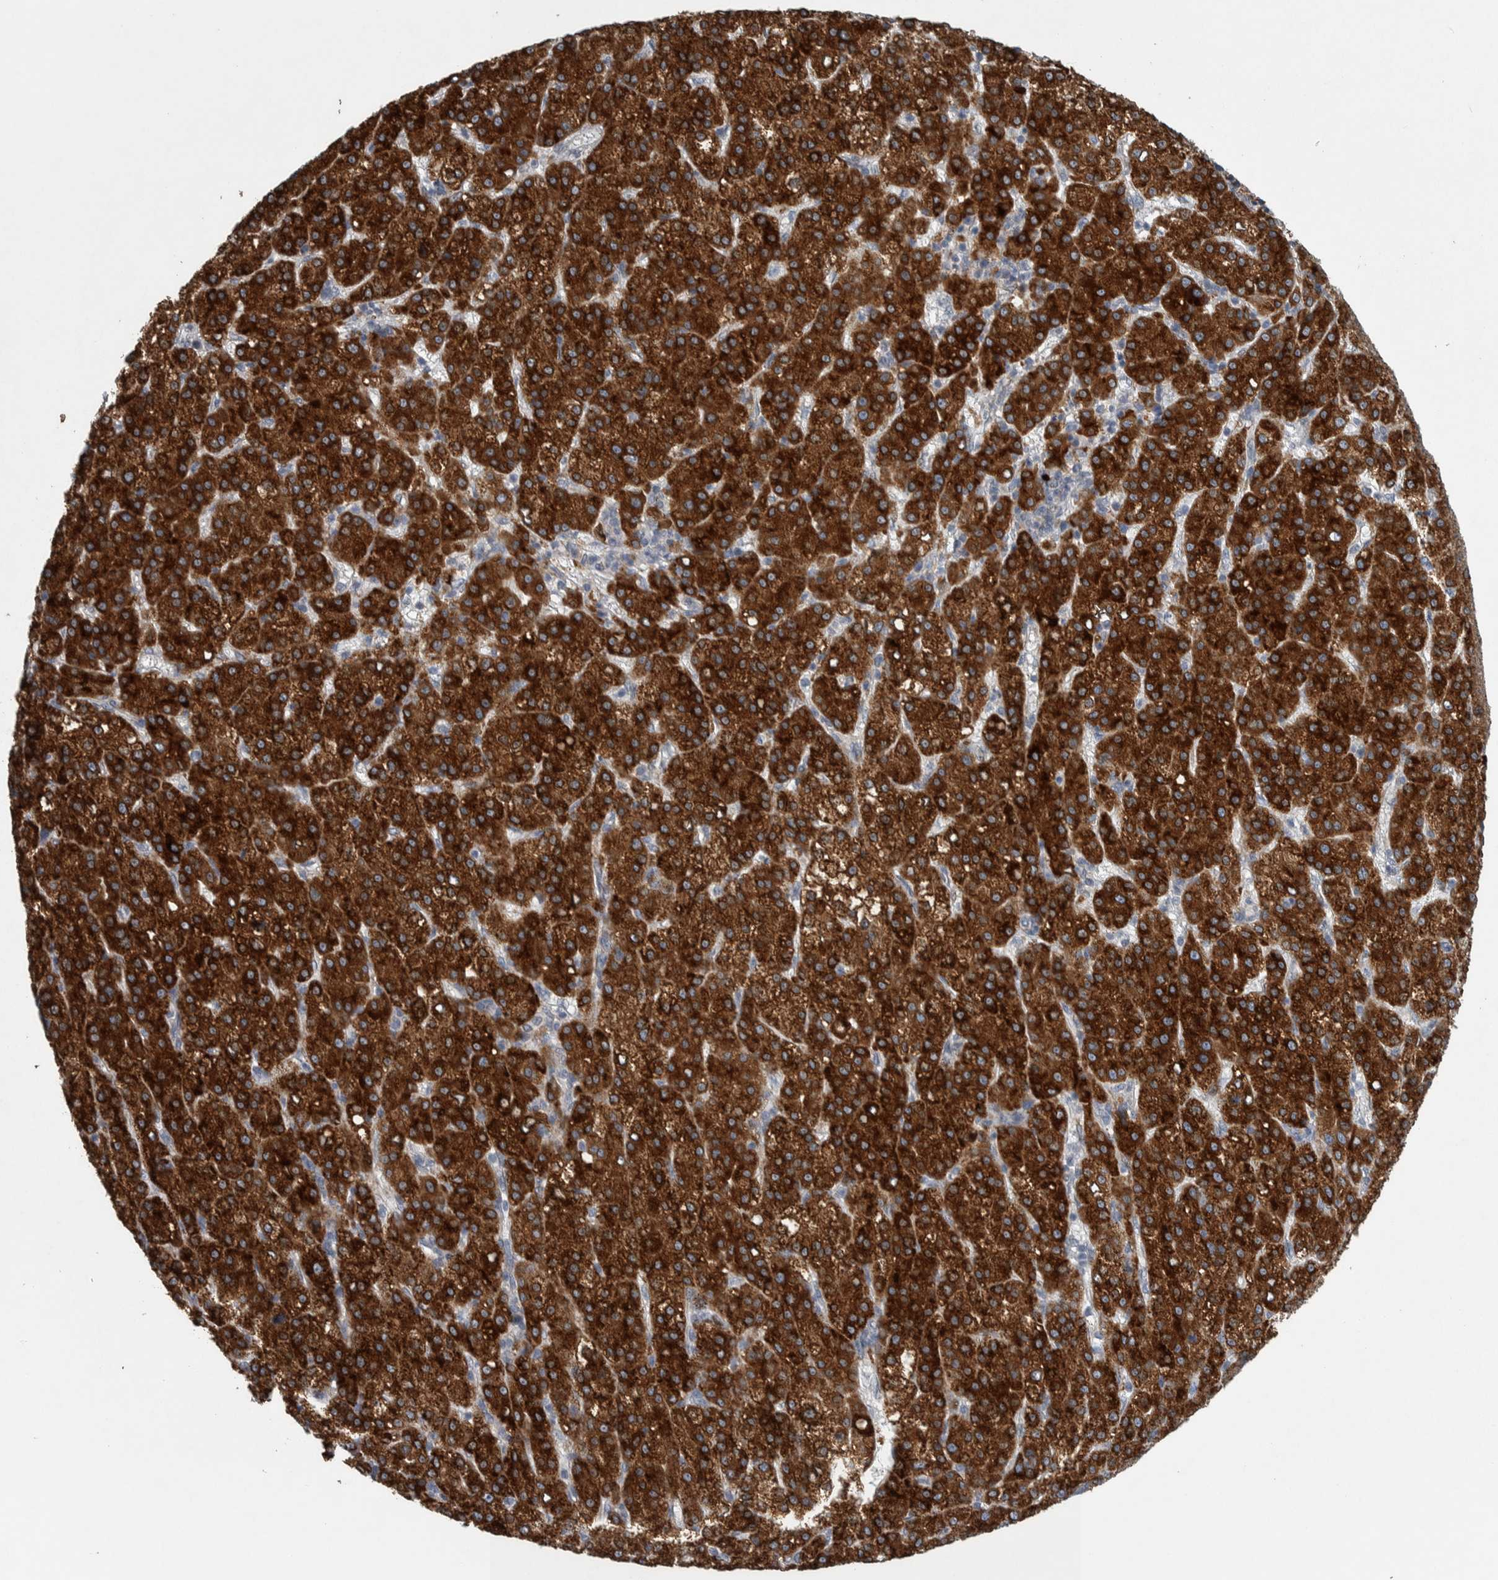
{"staining": {"intensity": "strong", "quantity": ">75%", "location": "cytoplasmic/membranous"}, "tissue": "liver cancer", "cell_type": "Tumor cells", "image_type": "cancer", "snomed": [{"axis": "morphology", "description": "Carcinoma, Hepatocellular, NOS"}, {"axis": "topography", "description": "Liver"}], "caption": "Protein staining by immunohistochemistry (IHC) exhibits strong cytoplasmic/membranous expression in approximately >75% of tumor cells in liver cancer.", "gene": "SIGMAR1", "patient": {"sex": "female", "age": 58}}